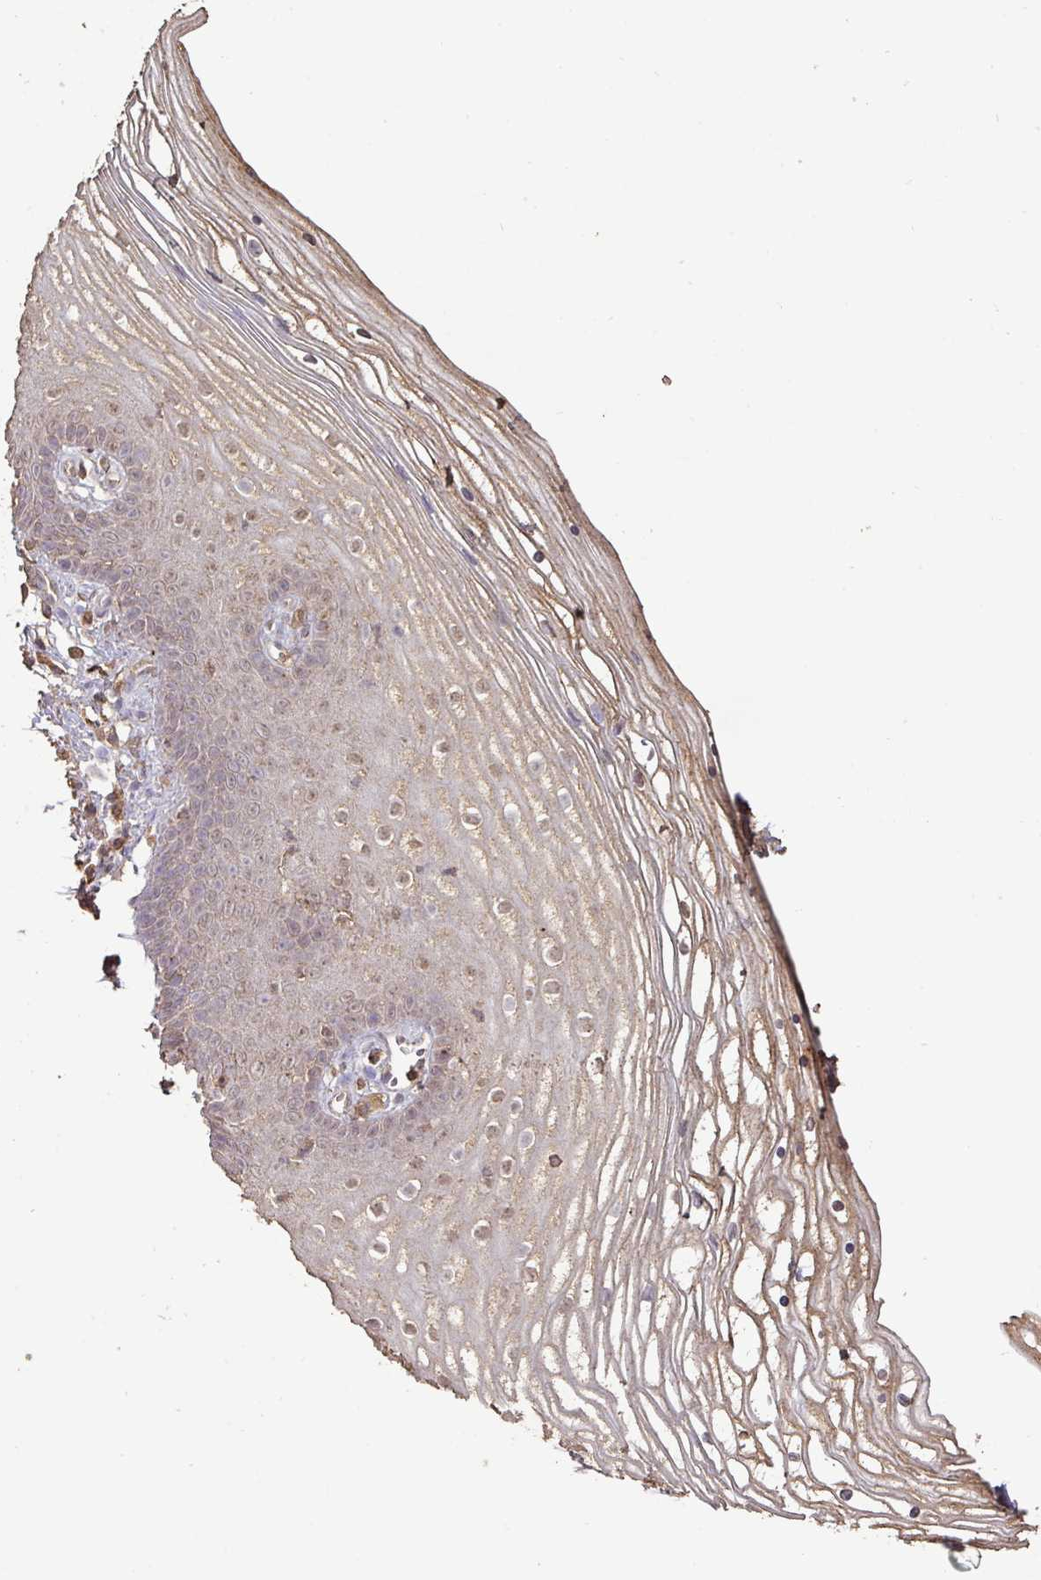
{"staining": {"intensity": "weak", "quantity": "25%-75%", "location": "cytoplasmic/membranous,nuclear"}, "tissue": "vagina", "cell_type": "Squamous epithelial cells", "image_type": "normal", "snomed": [{"axis": "morphology", "description": "Normal tissue, NOS"}, {"axis": "topography", "description": "Vagina"}], "caption": "Immunohistochemistry histopathology image of benign human vagina stained for a protein (brown), which shows low levels of weak cytoplasmic/membranous,nuclear positivity in about 25%-75% of squamous epithelial cells.", "gene": "ATAT1", "patient": {"sex": "female", "age": 56}}